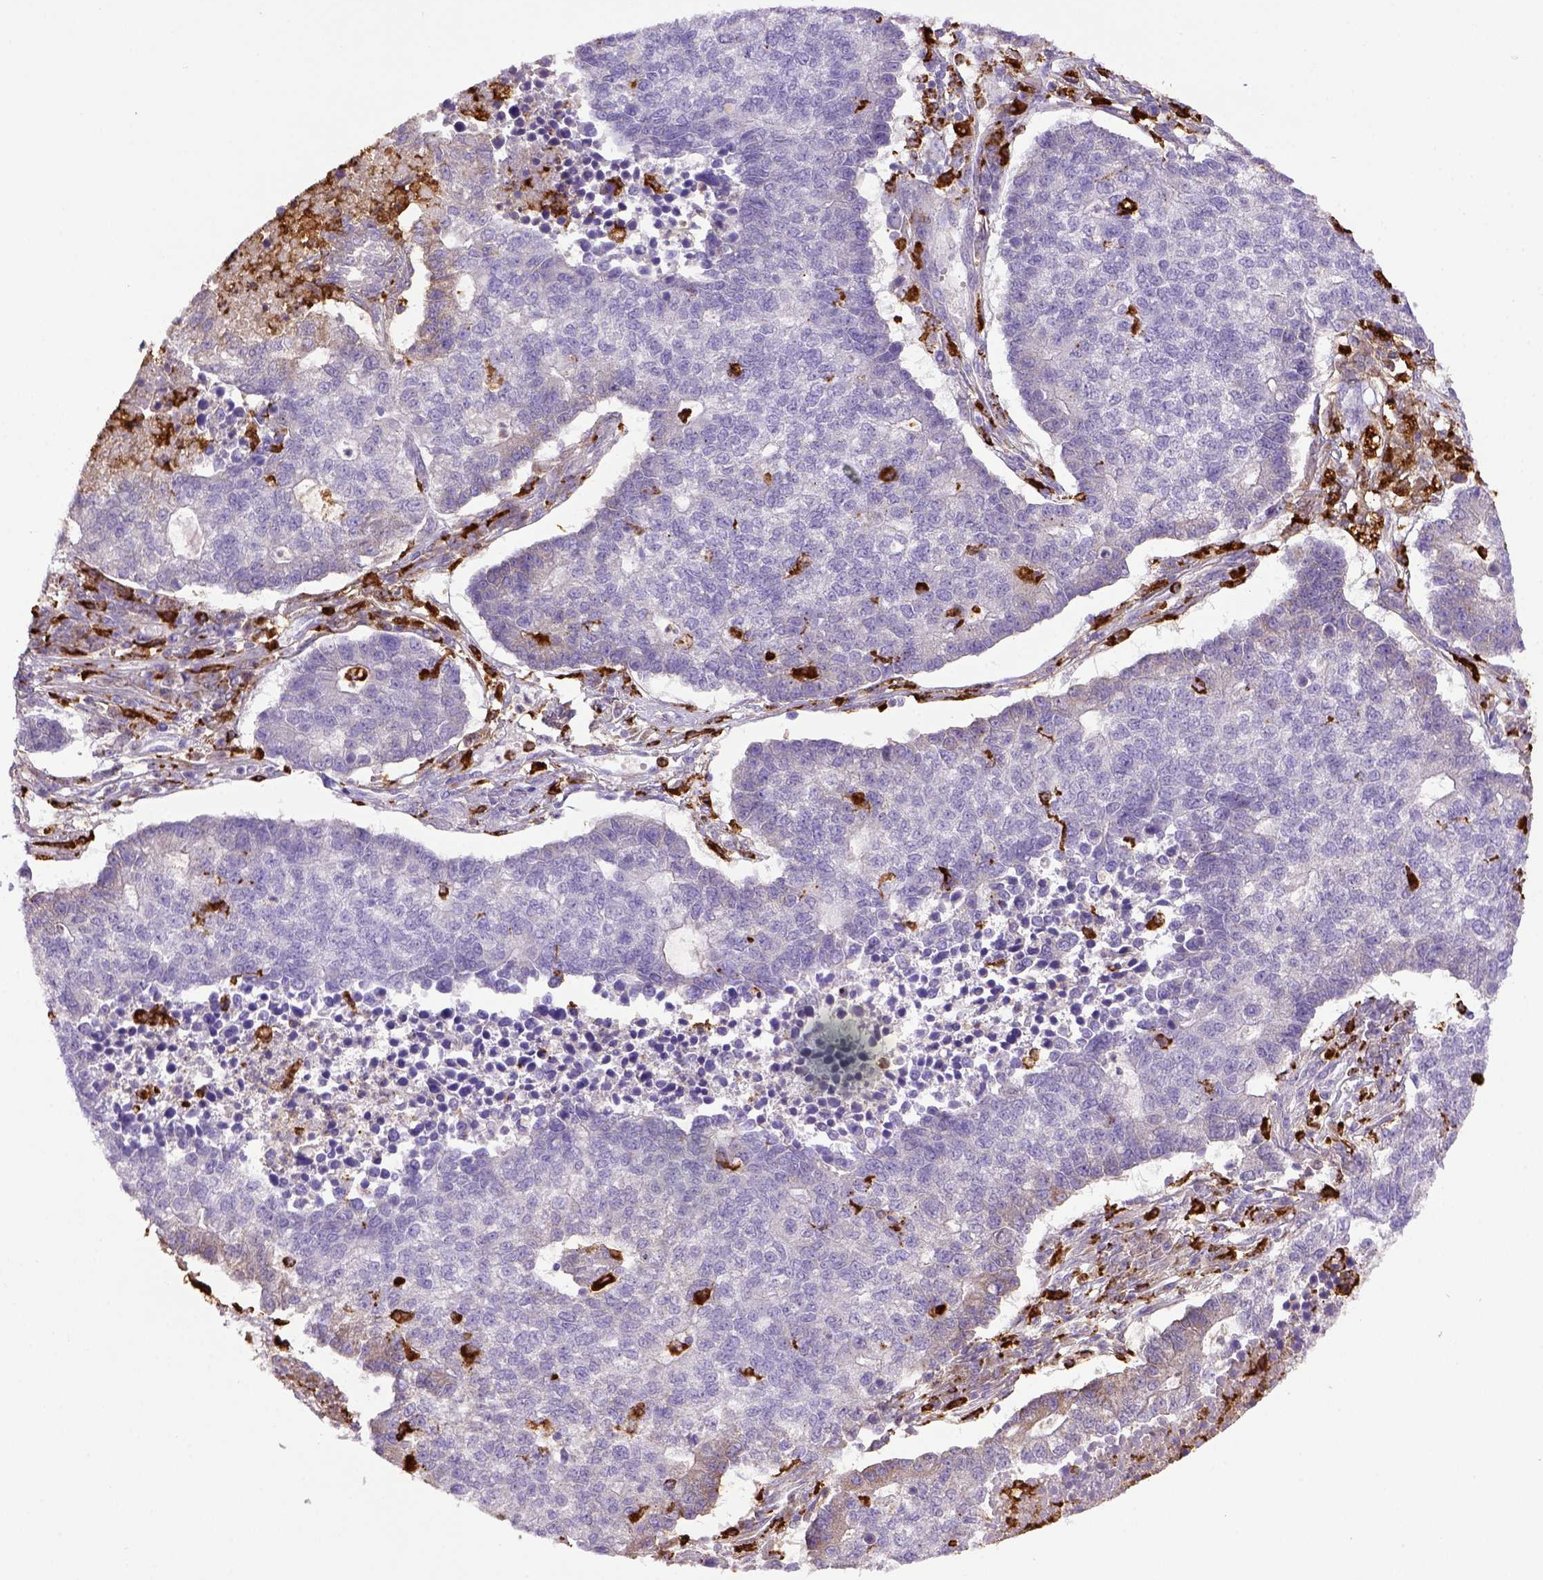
{"staining": {"intensity": "negative", "quantity": "none", "location": "none"}, "tissue": "lung cancer", "cell_type": "Tumor cells", "image_type": "cancer", "snomed": [{"axis": "morphology", "description": "Adenocarcinoma, NOS"}, {"axis": "topography", "description": "Lung"}], "caption": "A photomicrograph of lung cancer stained for a protein exhibits no brown staining in tumor cells.", "gene": "CD68", "patient": {"sex": "male", "age": 57}}